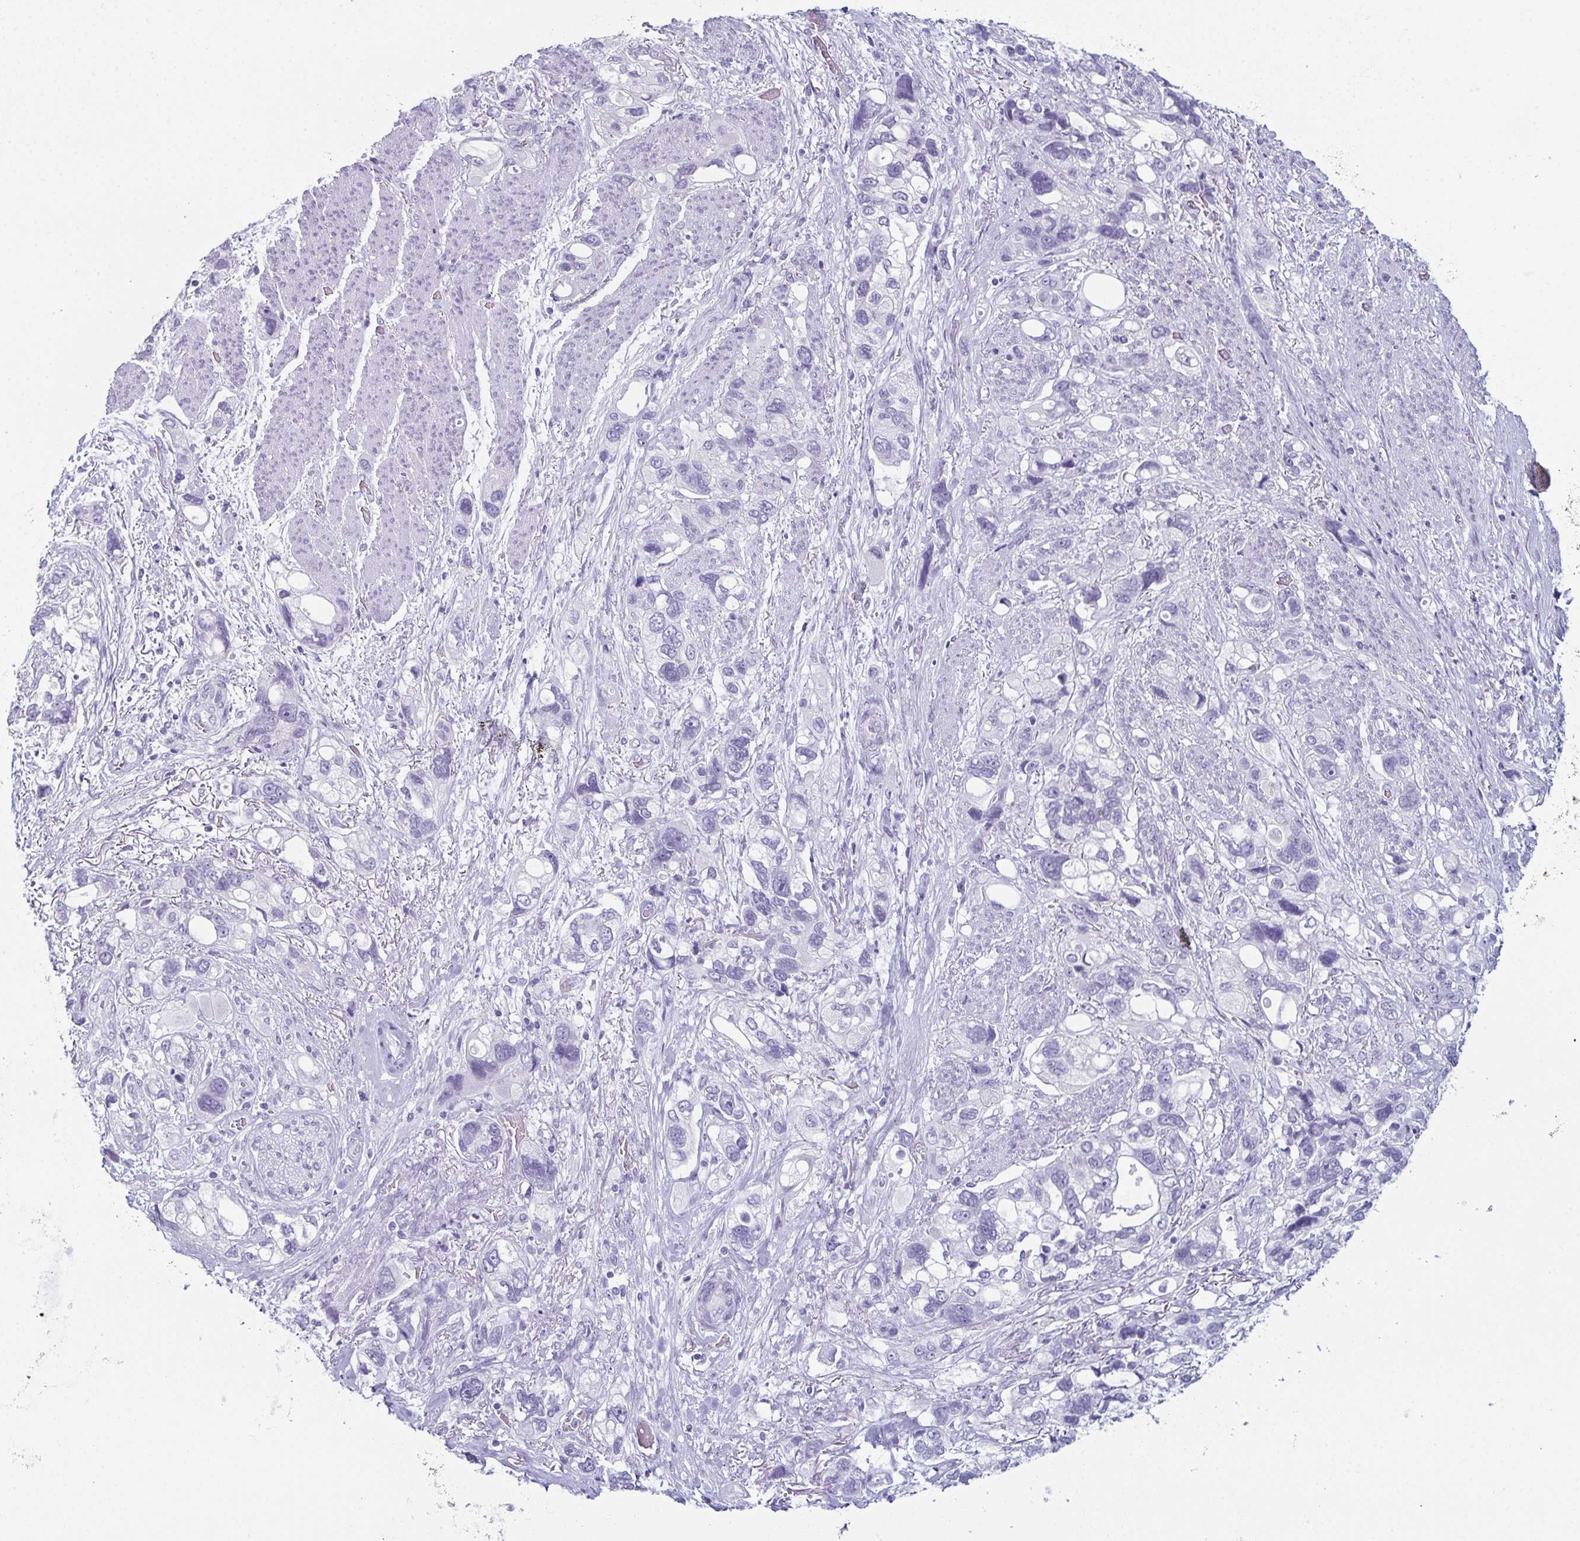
{"staining": {"intensity": "negative", "quantity": "none", "location": "none"}, "tissue": "stomach cancer", "cell_type": "Tumor cells", "image_type": "cancer", "snomed": [{"axis": "morphology", "description": "Adenocarcinoma, NOS"}, {"axis": "topography", "description": "Stomach, upper"}], "caption": "The micrograph reveals no staining of tumor cells in adenocarcinoma (stomach).", "gene": "ENKUR", "patient": {"sex": "female", "age": 81}}